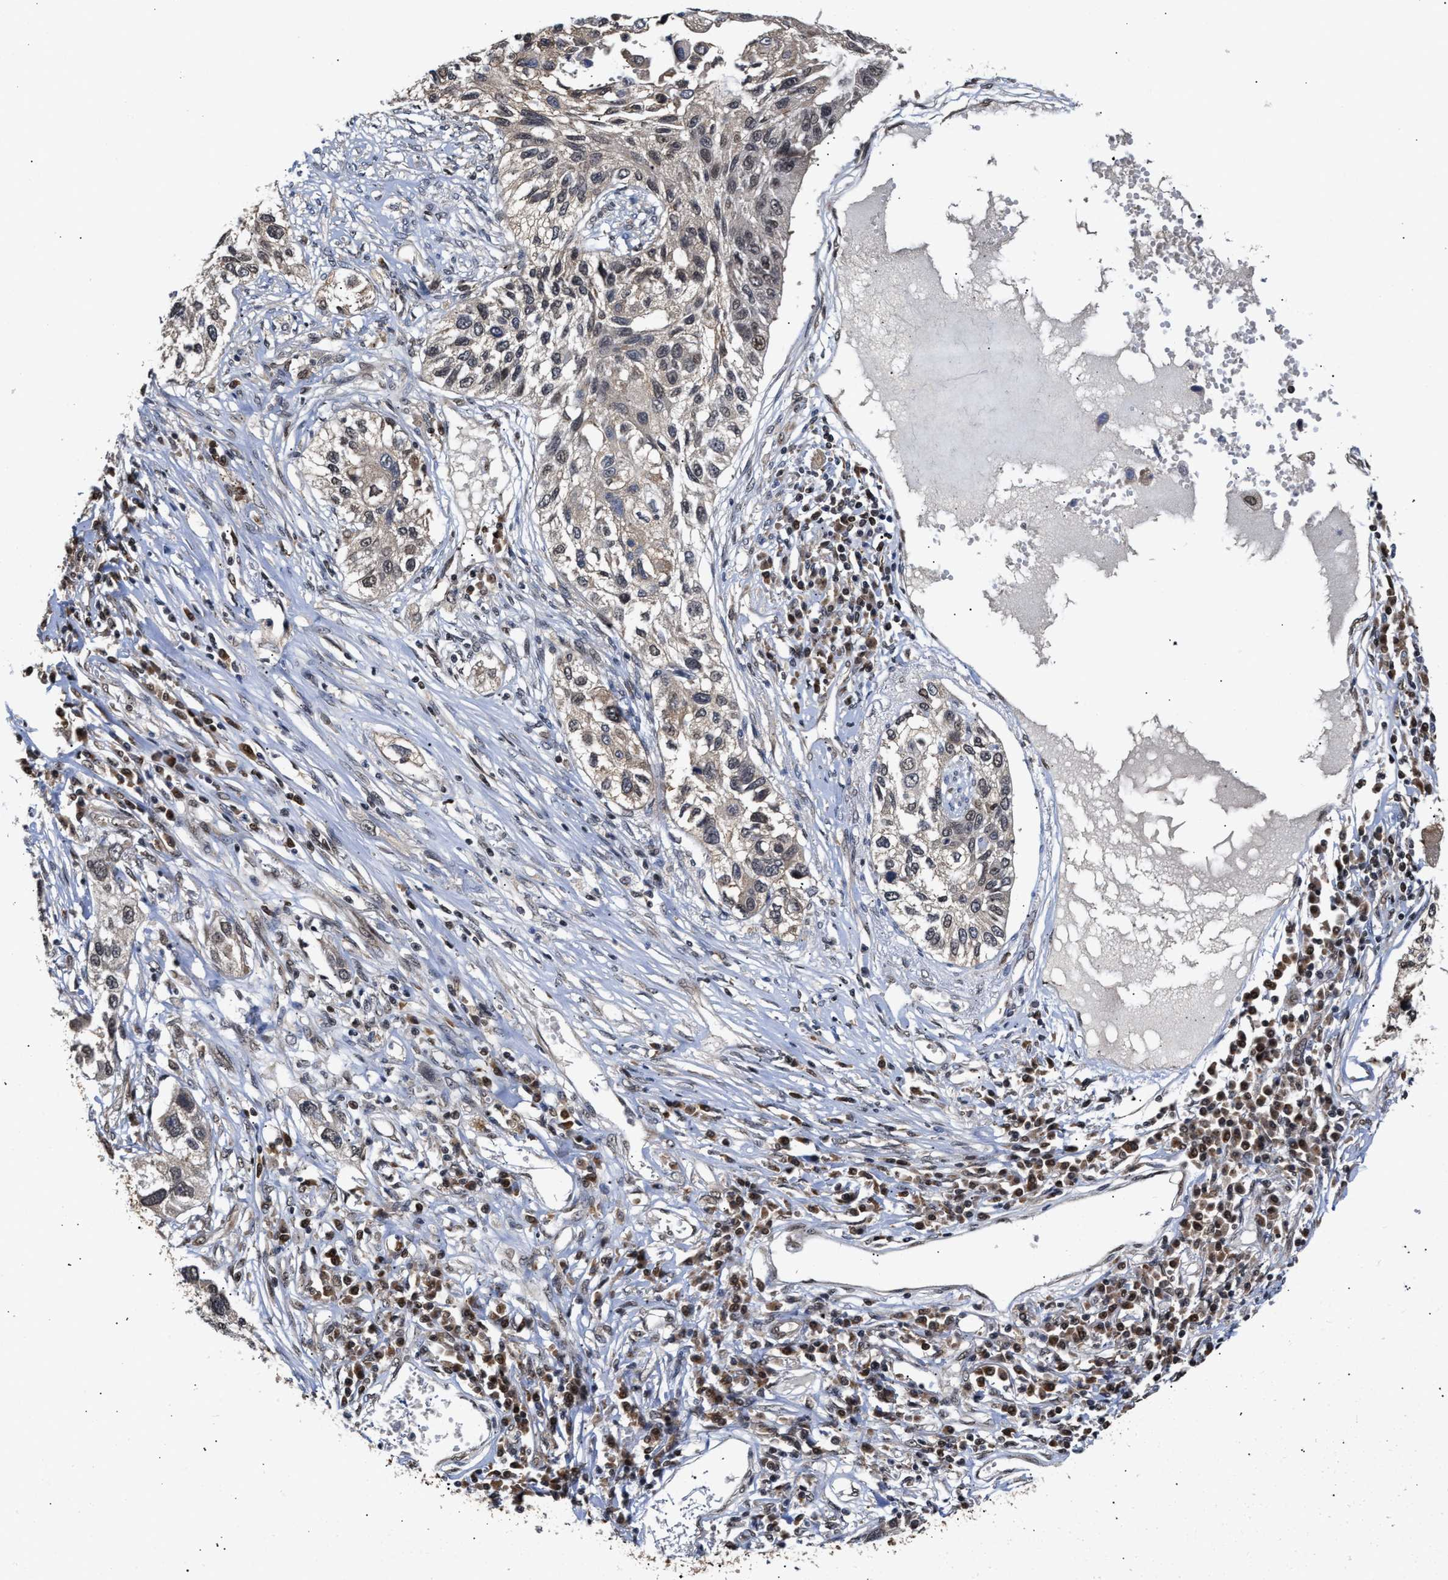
{"staining": {"intensity": "weak", "quantity": "25%-75%", "location": "cytoplasmic/membranous"}, "tissue": "lung cancer", "cell_type": "Tumor cells", "image_type": "cancer", "snomed": [{"axis": "morphology", "description": "Squamous cell carcinoma, NOS"}, {"axis": "topography", "description": "Lung"}], "caption": "A micrograph of lung squamous cell carcinoma stained for a protein exhibits weak cytoplasmic/membranous brown staining in tumor cells.", "gene": "CLIP2", "patient": {"sex": "male", "age": 71}}